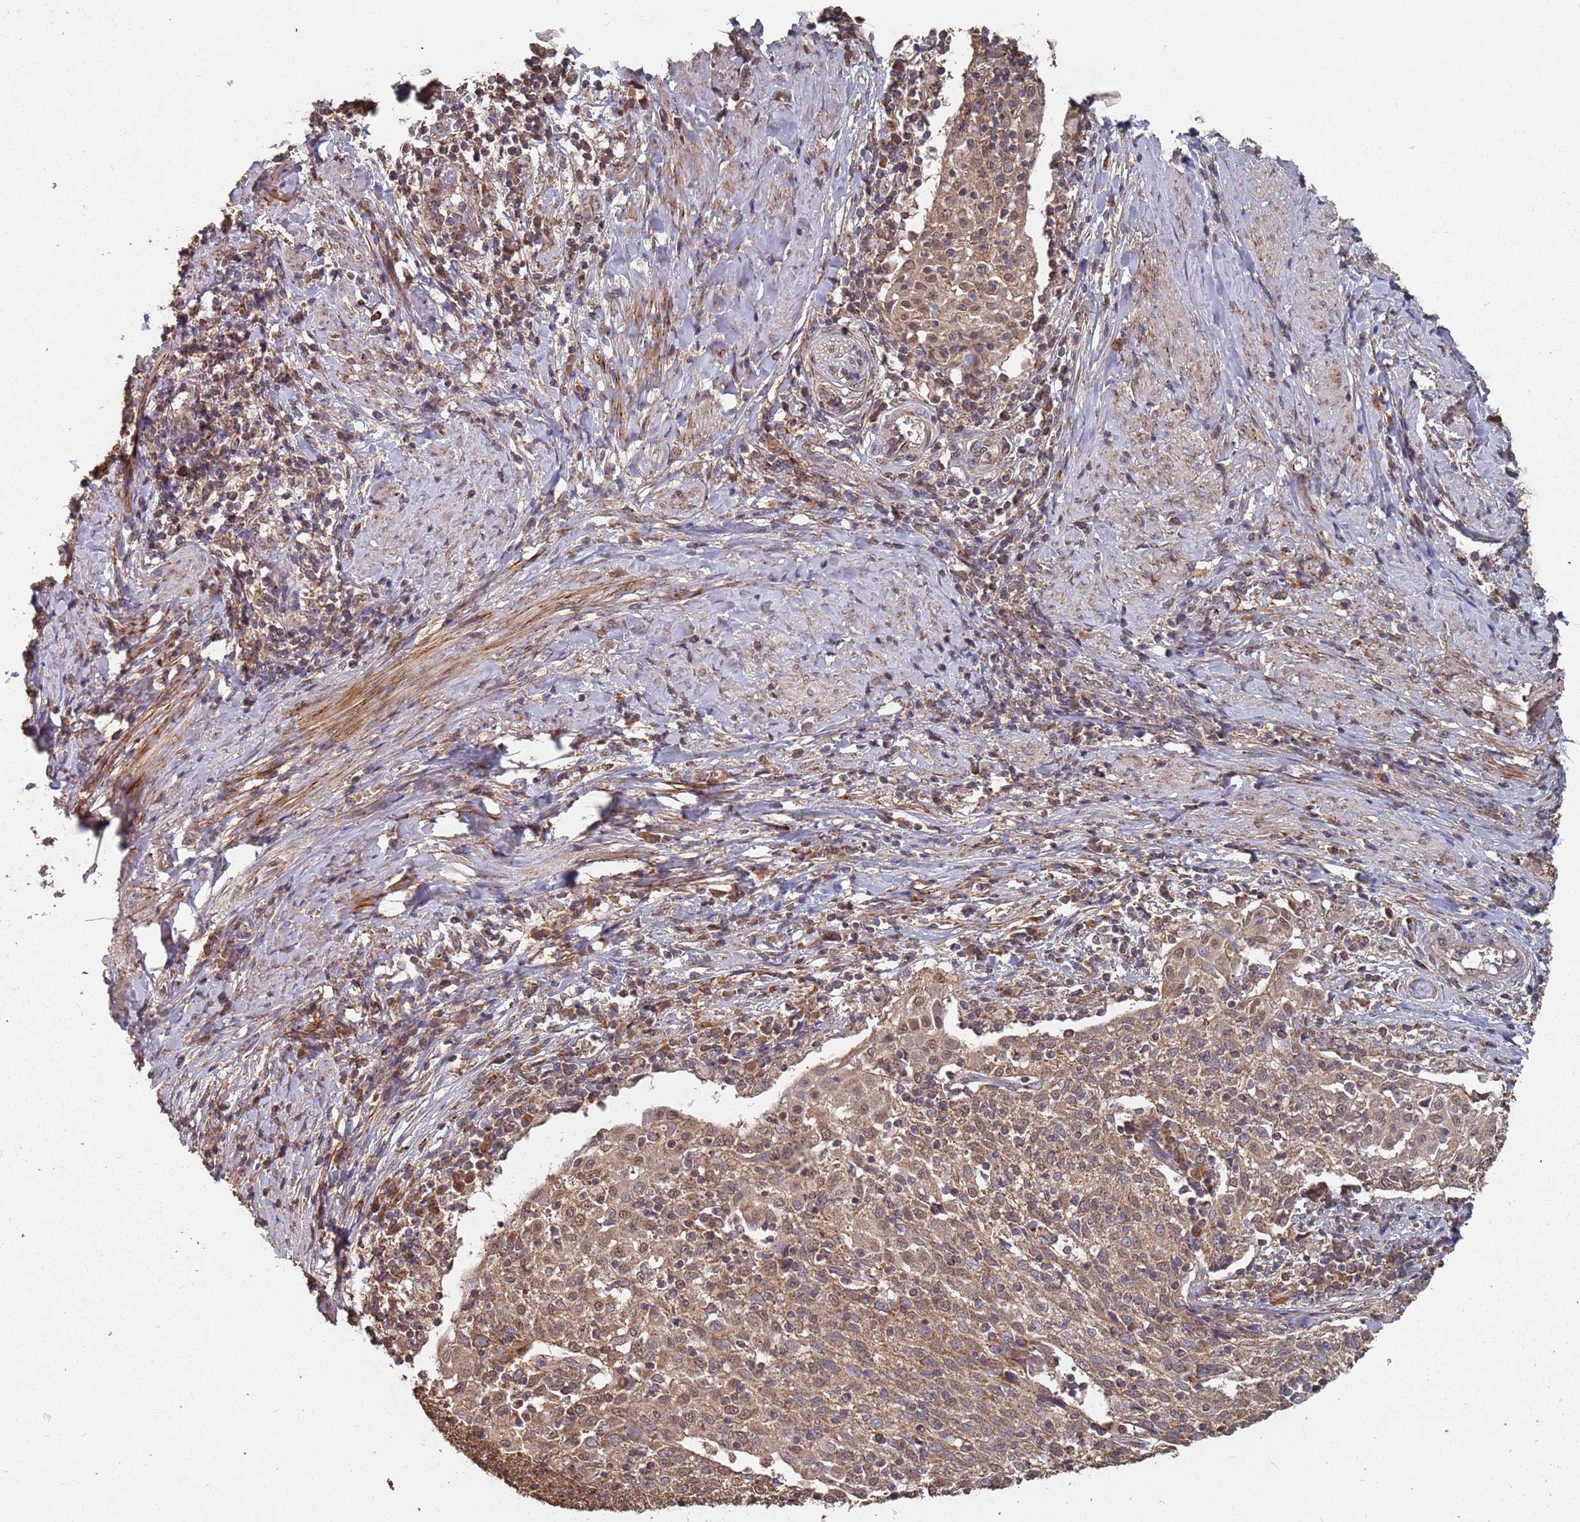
{"staining": {"intensity": "moderate", "quantity": ">75%", "location": "cytoplasmic/membranous"}, "tissue": "cervical cancer", "cell_type": "Tumor cells", "image_type": "cancer", "snomed": [{"axis": "morphology", "description": "Squamous cell carcinoma, NOS"}, {"axis": "topography", "description": "Cervix"}], "caption": "IHC micrograph of neoplastic tissue: human cervical cancer (squamous cell carcinoma) stained using immunohistochemistry (IHC) shows medium levels of moderate protein expression localized specifically in the cytoplasmic/membranous of tumor cells, appearing as a cytoplasmic/membranous brown color.", "gene": "PRORP", "patient": {"sex": "female", "age": 52}}